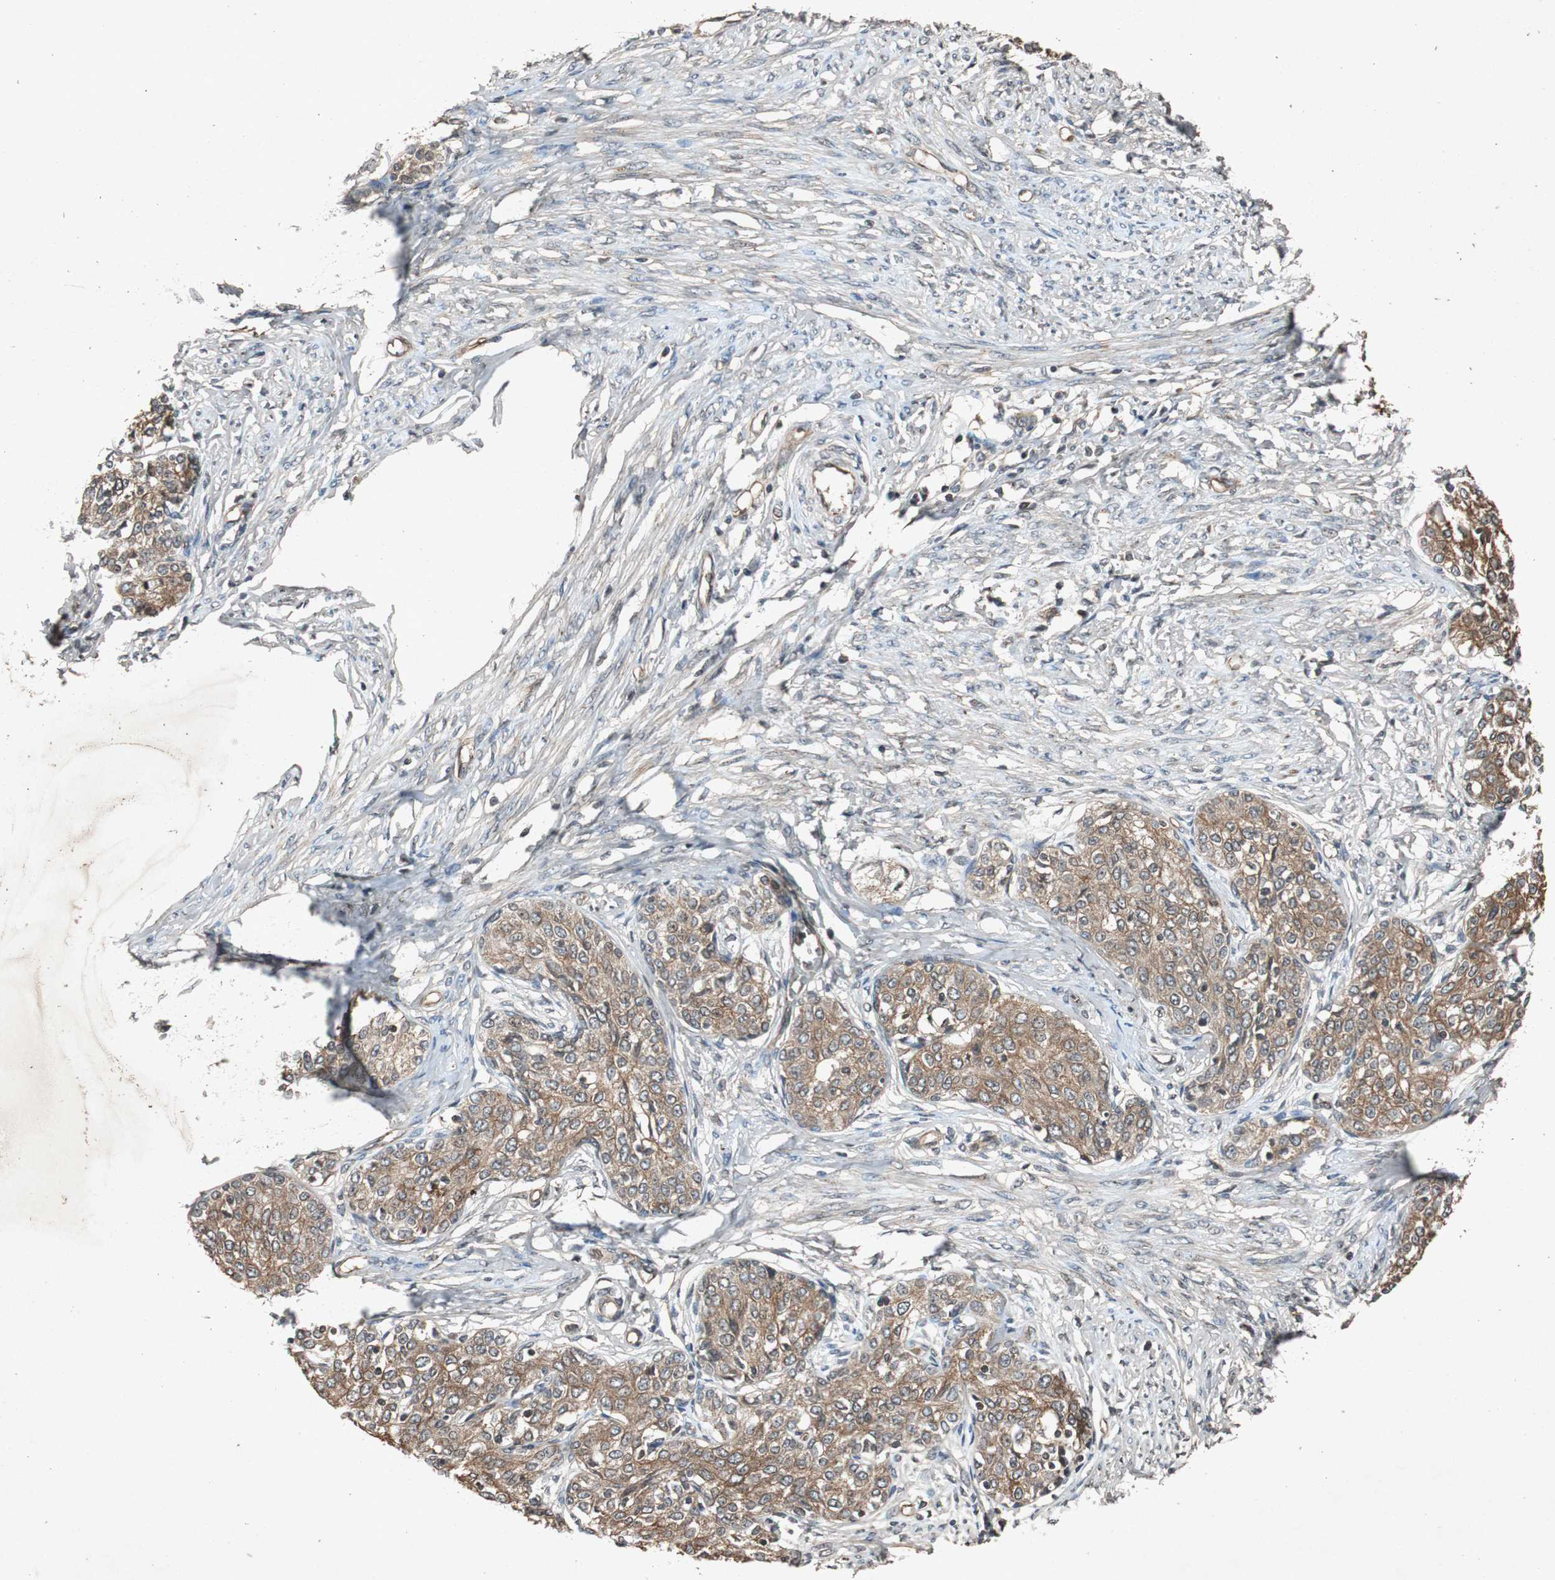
{"staining": {"intensity": "moderate", "quantity": ">75%", "location": "cytoplasmic/membranous"}, "tissue": "cervical cancer", "cell_type": "Tumor cells", "image_type": "cancer", "snomed": [{"axis": "morphology", "description": "Squamous cell carcinoma, NOS"}, {"axis": "morphology", "description": "Adenocarcinoma, NOS"}, {"axis": "topography", "description": "Cervix"}], "caption": "Protein expression analysis of human cervical adenocarcinoma reveals moderate cytoplasmic/membranous positivity in about >75% of tumor cells. The protein of interest is shown in brown color, while the nuclei are stained blue.", "gene": "SLIT2", "patient": {"sex": "female", "age": 52}}